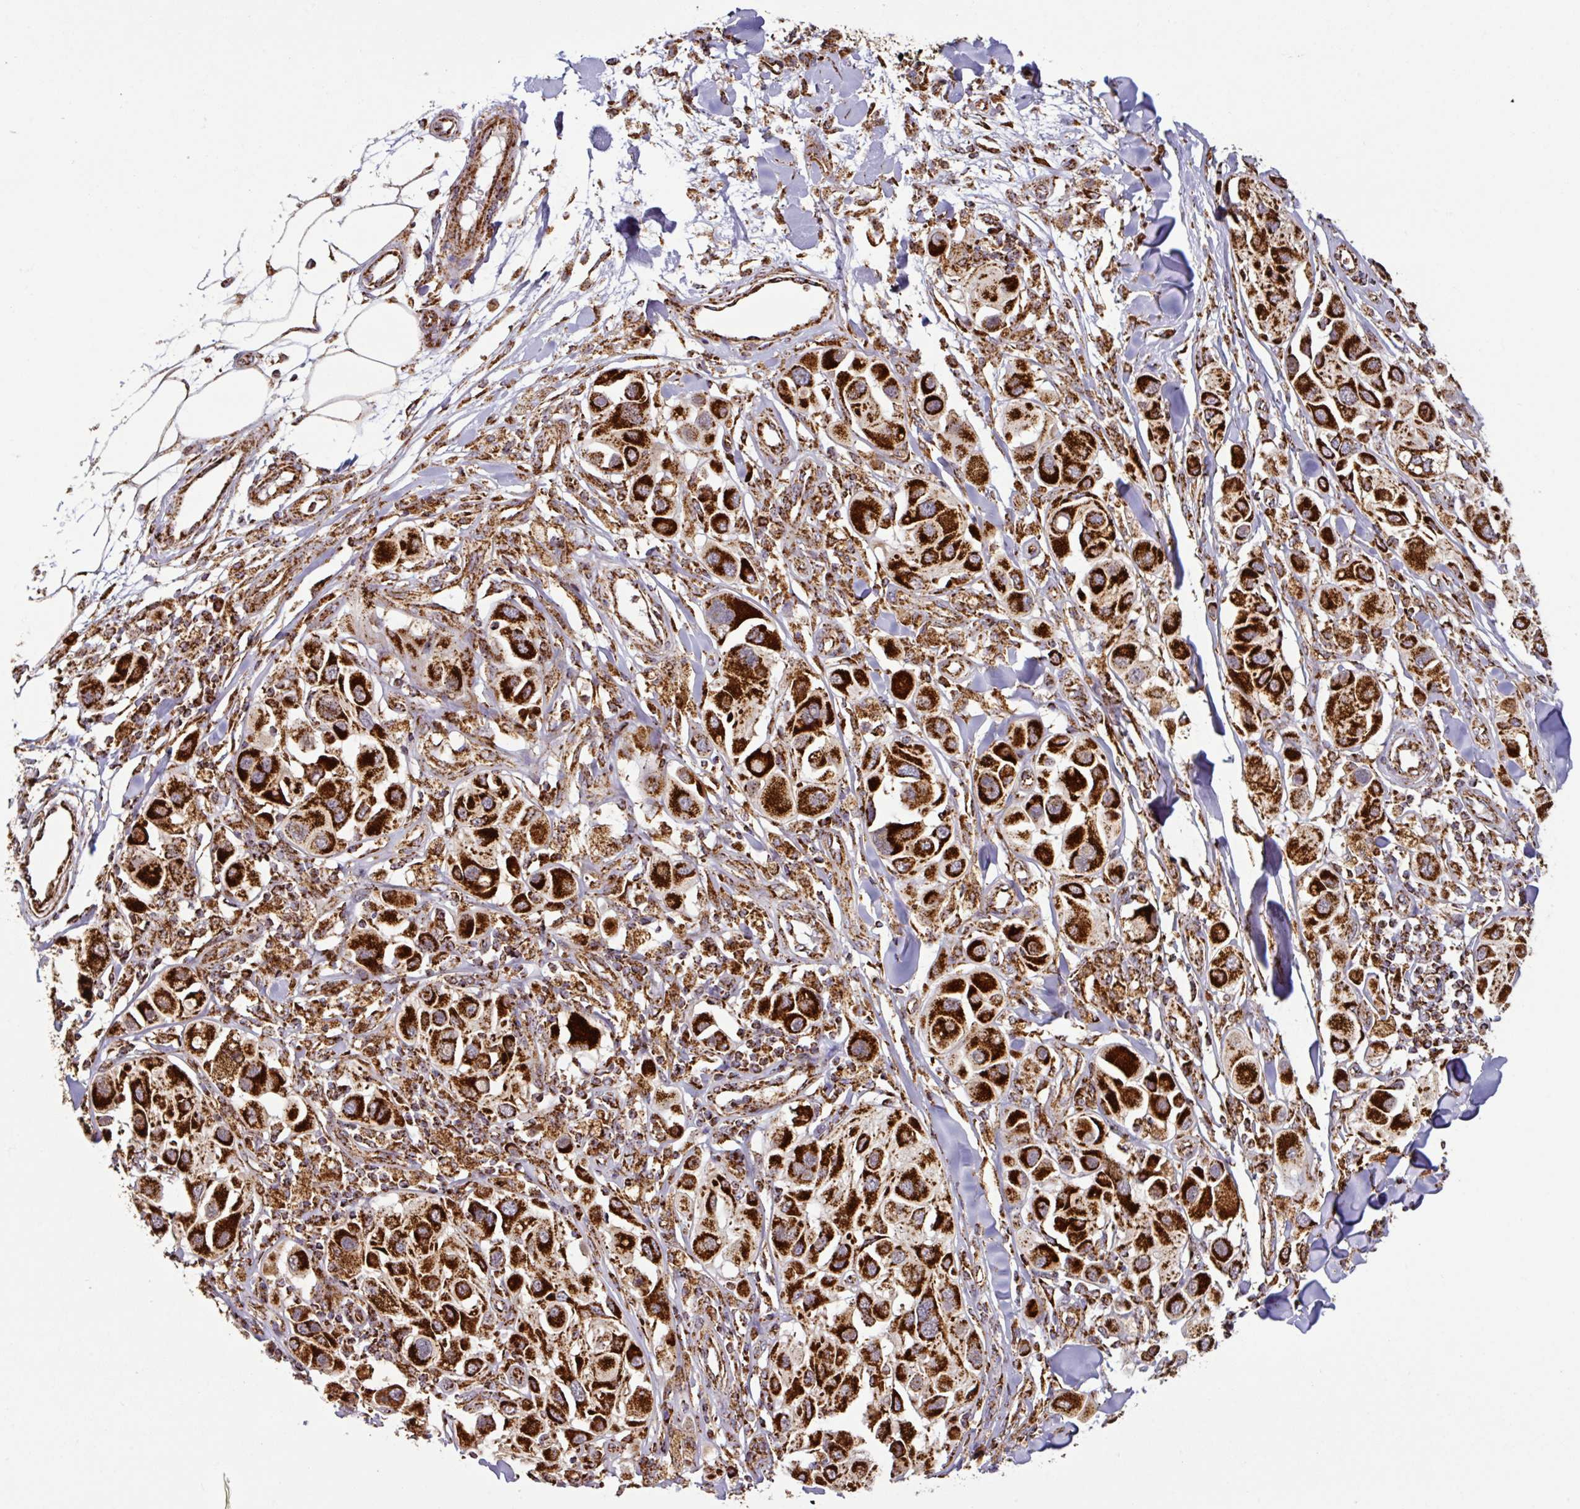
{"staining": {"intensity": "strong", "quantity": ">75%", "location": "cytoplasmic/membranous"}, "tissue": "melanoma", "cell_type": "Tumor cells", "image_type": "cancer", "snomed": [{"axis": "morphology", "description": "Malignant melanoma, Metastatic site"}, {"axis": "topography", "description": "Skin"}], "caption": "Tumor cells exhibit high levels of strong cytoplasmic/membranous expression in approximately >75% of cells in human malignant melanoma (metastatic site). The staining is performed using DAB brown chromogen to label protein expression. The nuclei are counter-stained blue using hematoxylin.", "gene": "TRAP1", "patient": {"sex": "male", "age": 41}}